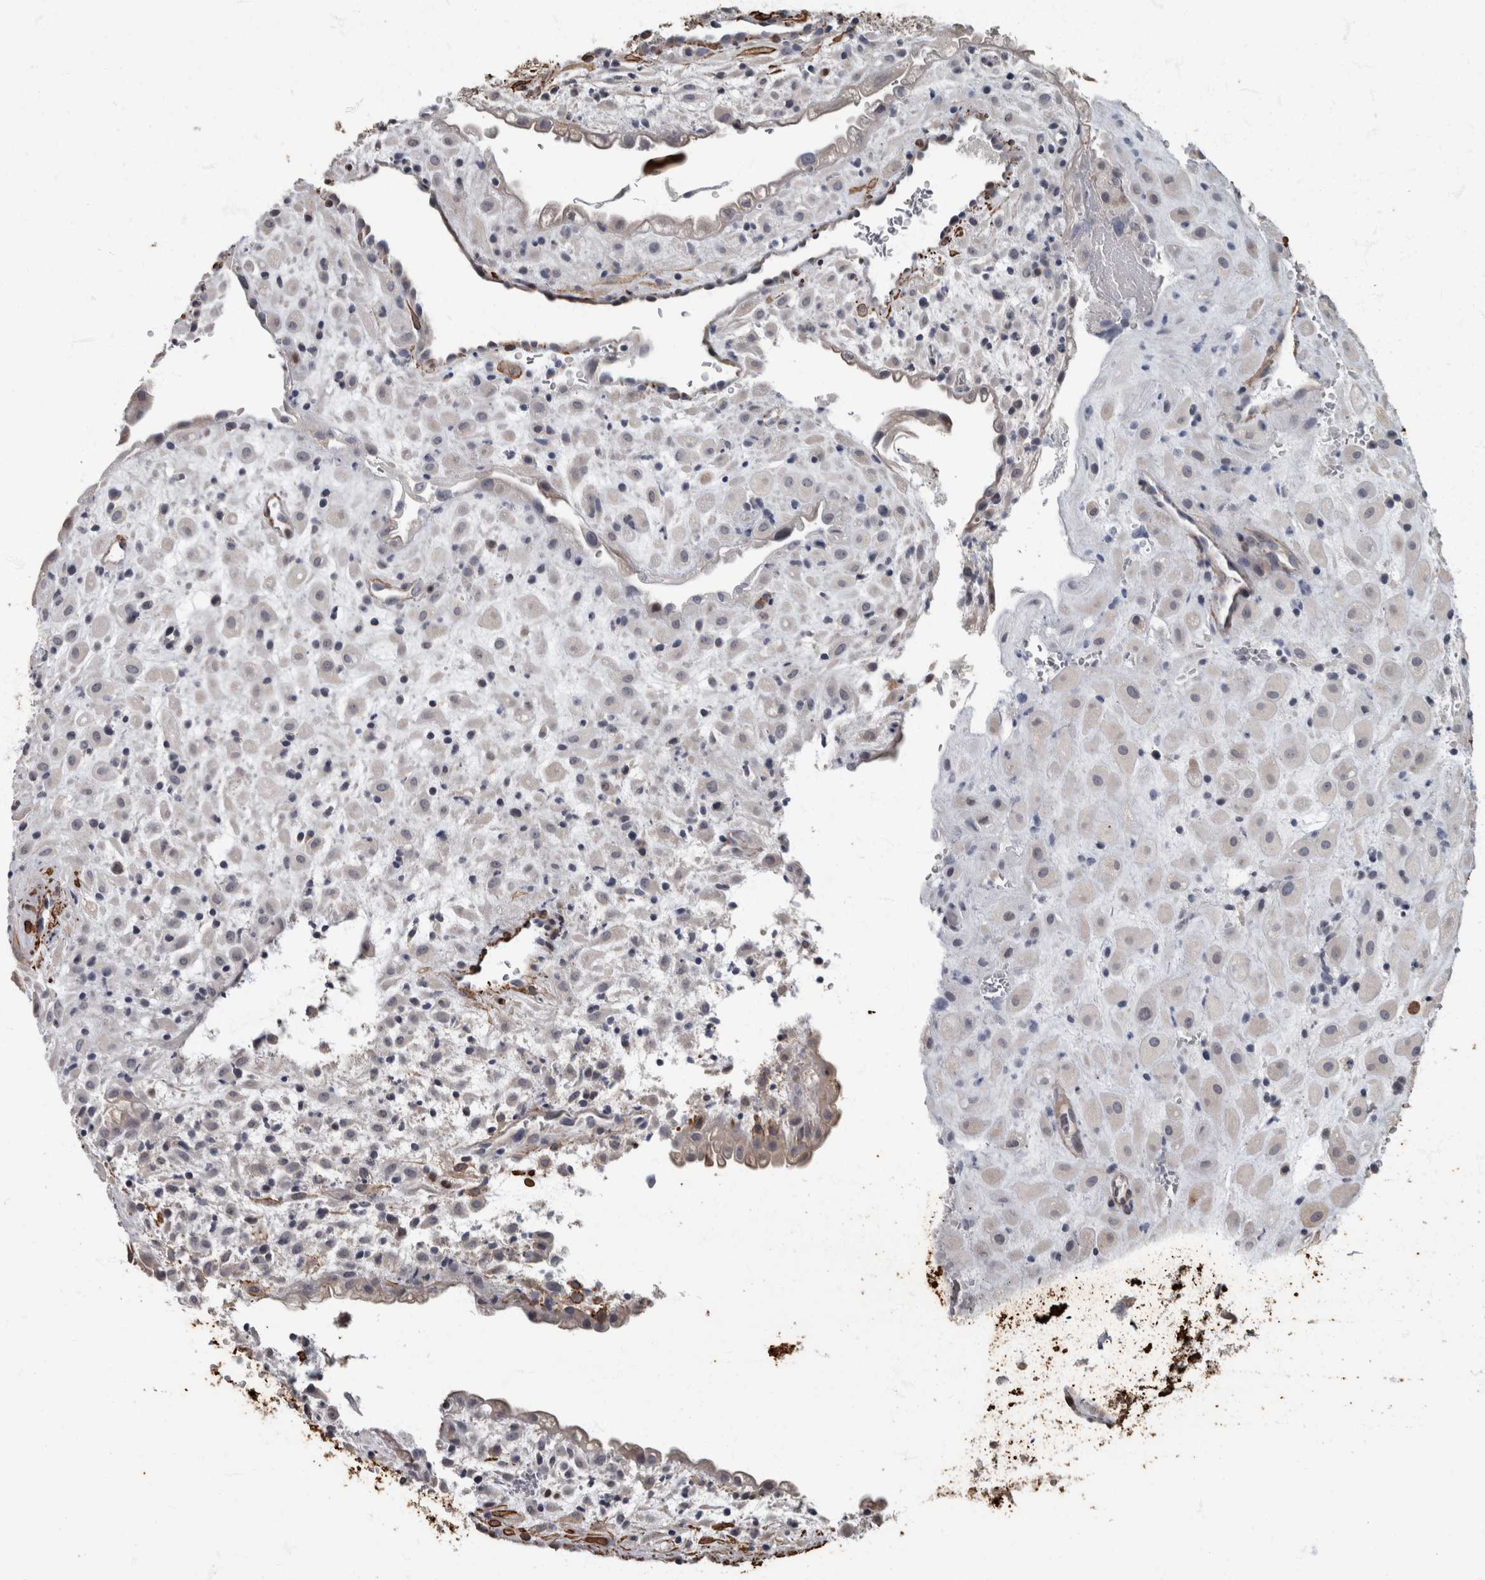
{"staining": {"intensity": "negative", "quantity": "none", "location": "none"}, "tissue": "placenta", "cell_type": "Decidual cells", "image_type": "normal", "snomed": [{"axis": "morphology", "description": "Normal tissue, NOS"}, {"axis": "topography", "description": "Placenta"}], "caption": "Decidual cells show no significant protein staining in normal placenta.", "gene": "MASTL", "patient": {"sex": "female", "age": 35}}